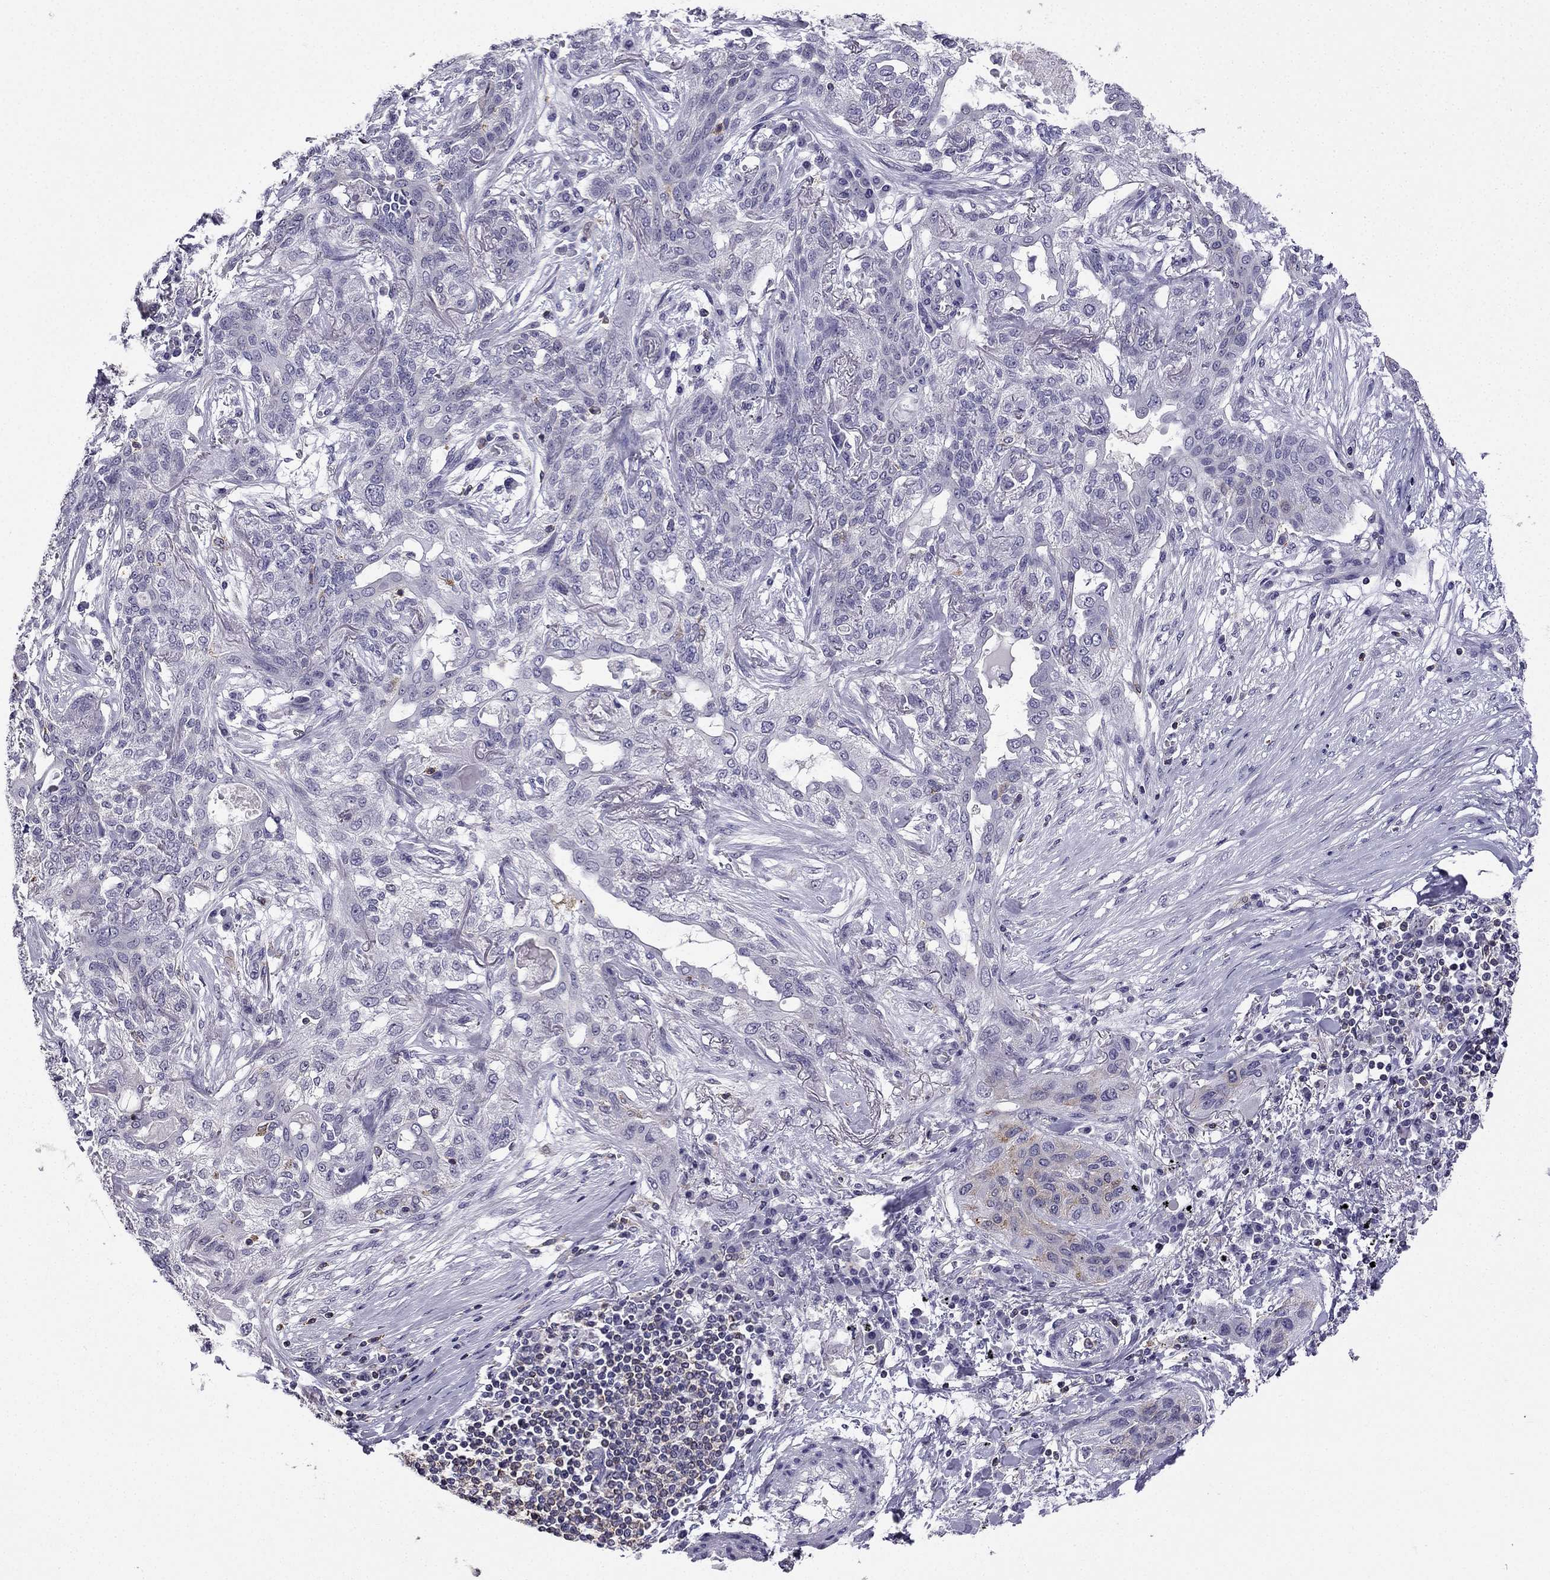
{"staining": {"intensity": "negative", "quantity": "none", "location": "none"}, "tissue": "lung cancer", "cell_type": "Tumor cells", "image_type": "cancer", "snomed": [{"axis": "morphology", "description": "Squamous cell carcinoma, NOS"}, {"axis": "topography", "description": "Lung"}], "caption": "Lung cancer (squamous cell carcinoma) was stained to show a protein in brown. There is no significant positivity in tumor cells. Nuclei are stained in blue.", "gene": "CCK", "patient": {"sex": "female", "age": 70}}